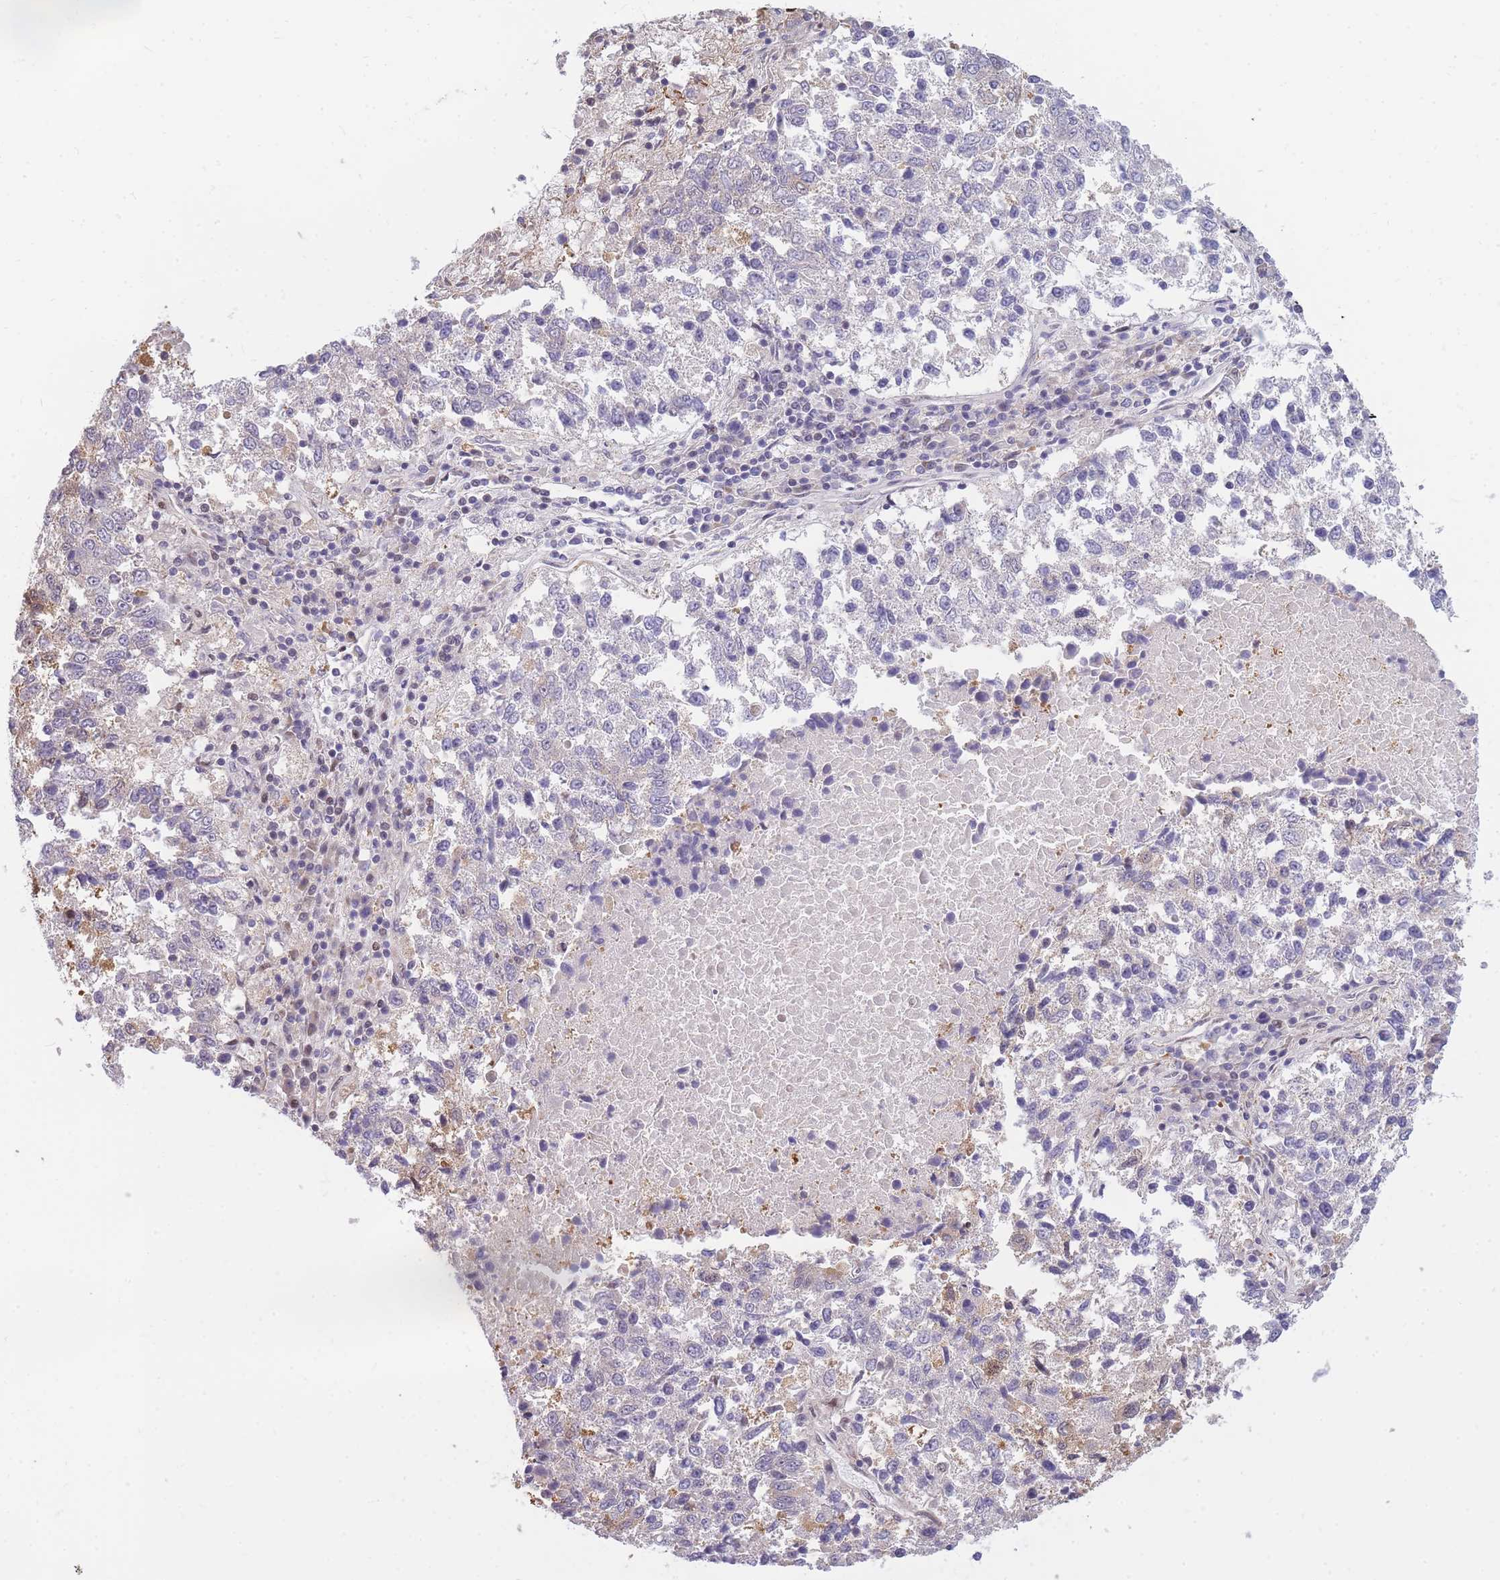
{"staining": {"intensity": "negative", "quantity": "none", "location": "none"}, "tissue": "lung cancer", "cell_type": "Tumor cells", "image_type": "cancer", "snomed": [{"axis": "morphology", "description": "Squamous cell carcinoma, NOS"}, {"axis": "topography", "description": "Lung"}], "caption": "DAB (3,3'-diaminobenzidine) immunohistochemical staining of human lung cancer (squamous cell carcinoma) exhibits no significant expression in tumor cells.", "gene": "CRACD", "patient": {"sex": "male", "age": 73}}